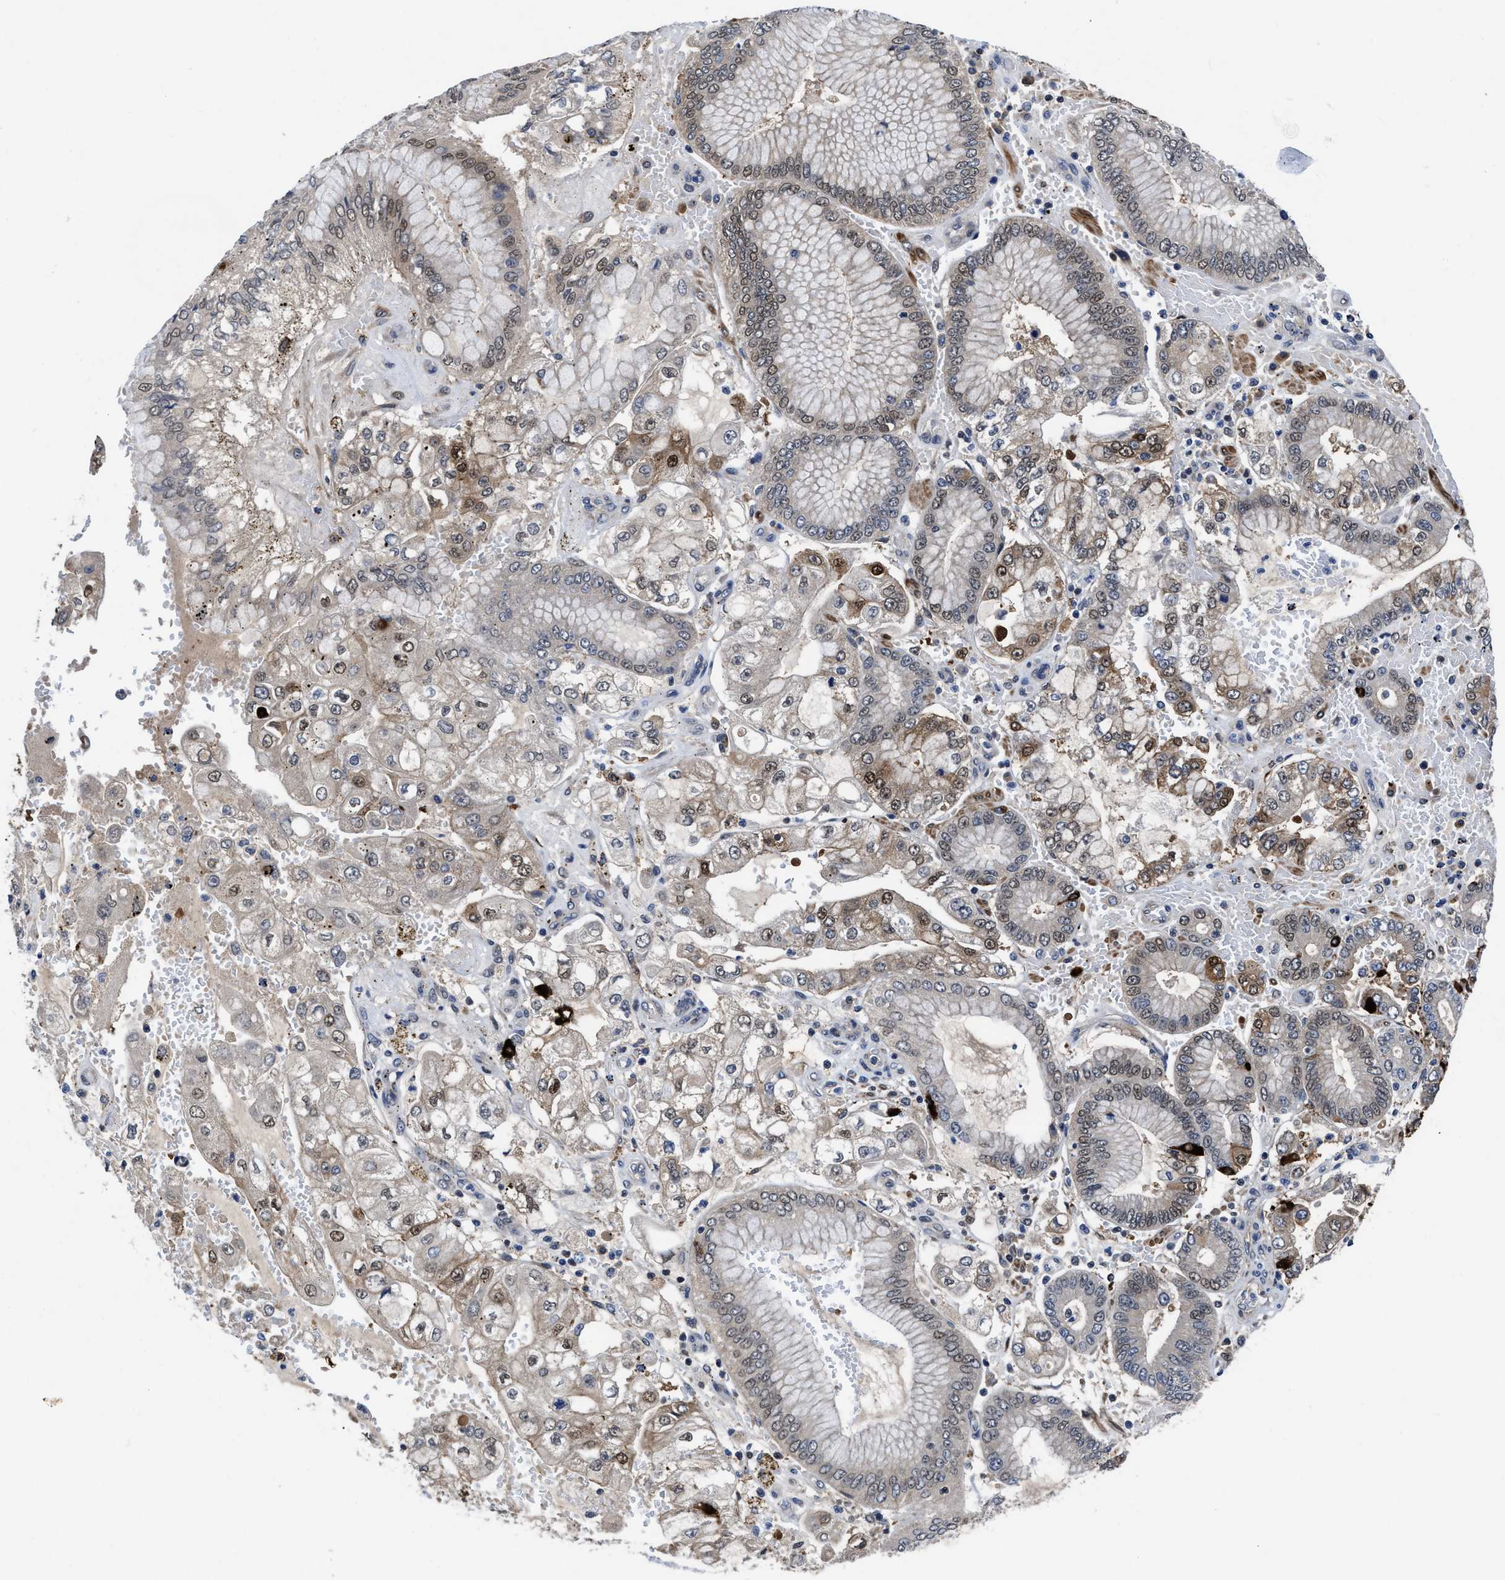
{"staining": {"intensity": "moderate", "quantity": "25%-75%", "location": "cytoplasmic/membranous,nuclear"}, "tissue": "stomach cancer", "cell_type": "Tumor cells", "image_type": "cancer", "snomed": [{"axis": "morphology", "description": "Adenocarcinoma, NOS"}, {"axis": "topography", "description": "Stomach"}], "caption": "A photomicrograph of human stomach cancer (adenocarcinoma) stained for a protein demonstrates moderate cytoplasmic/membranous and nuclear brown staining in tumor cells.", "gene": "KIF12", "patient": {"sex": "male", "age": 76}}